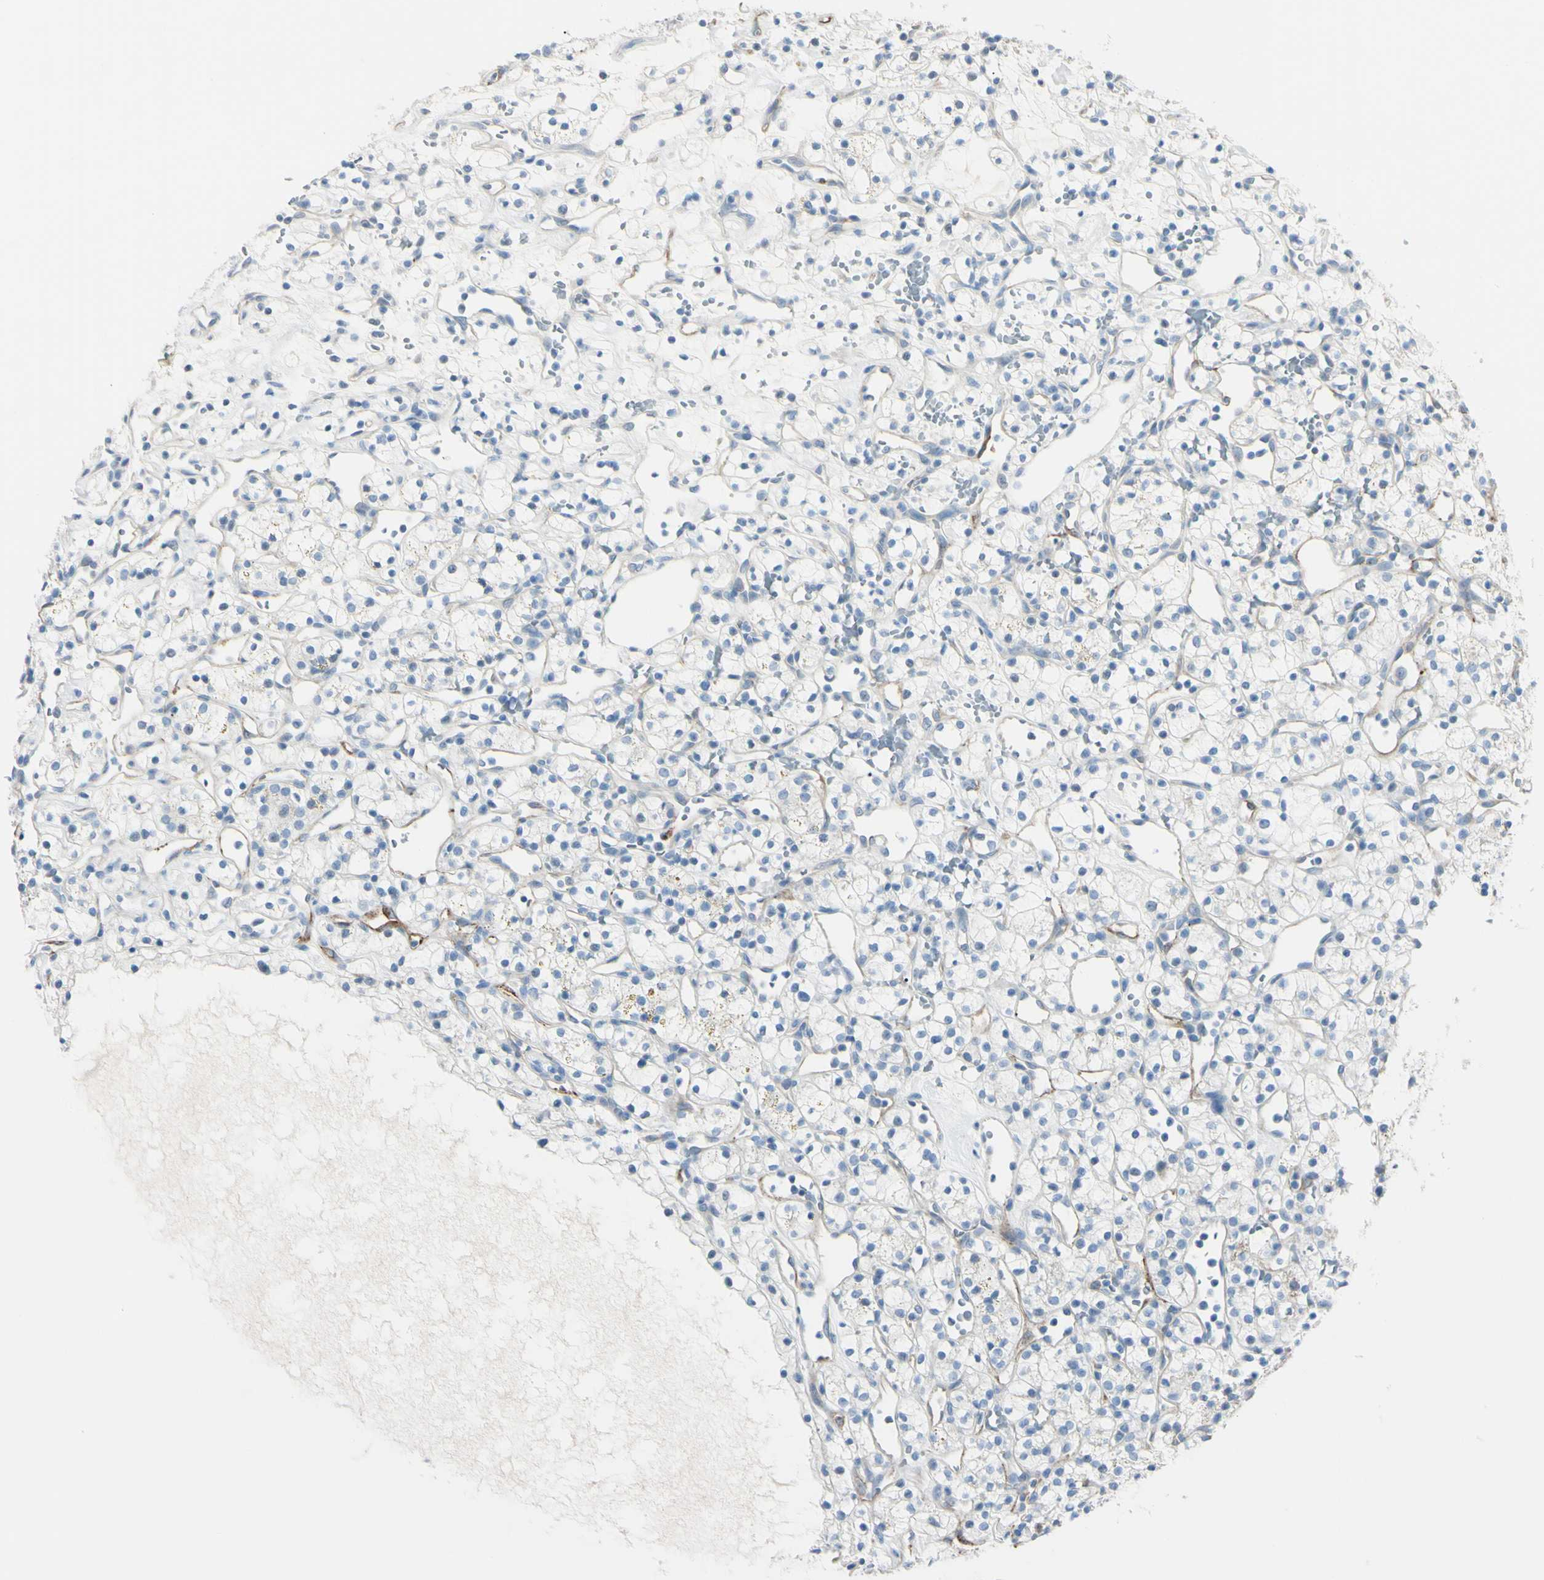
{"staining": {"intensity": "negative", "quantity": "none", "location": "none"}, "tissue": "renal cancer", "cell_type": "Tumor cells", "image_type": "cancer", "snomed": [{"axis": "morphology", "description": "Adenocarcinoma, NOS"}, {"axis": "topography", "description": "Kidney"}], "caption": "Immunohistochemistry (IHC) of renal adenocarcinoma exhibits no expression in tumor cells.", "gene": "FOLH1", "patient": {"sex": "female", "age": 60}}